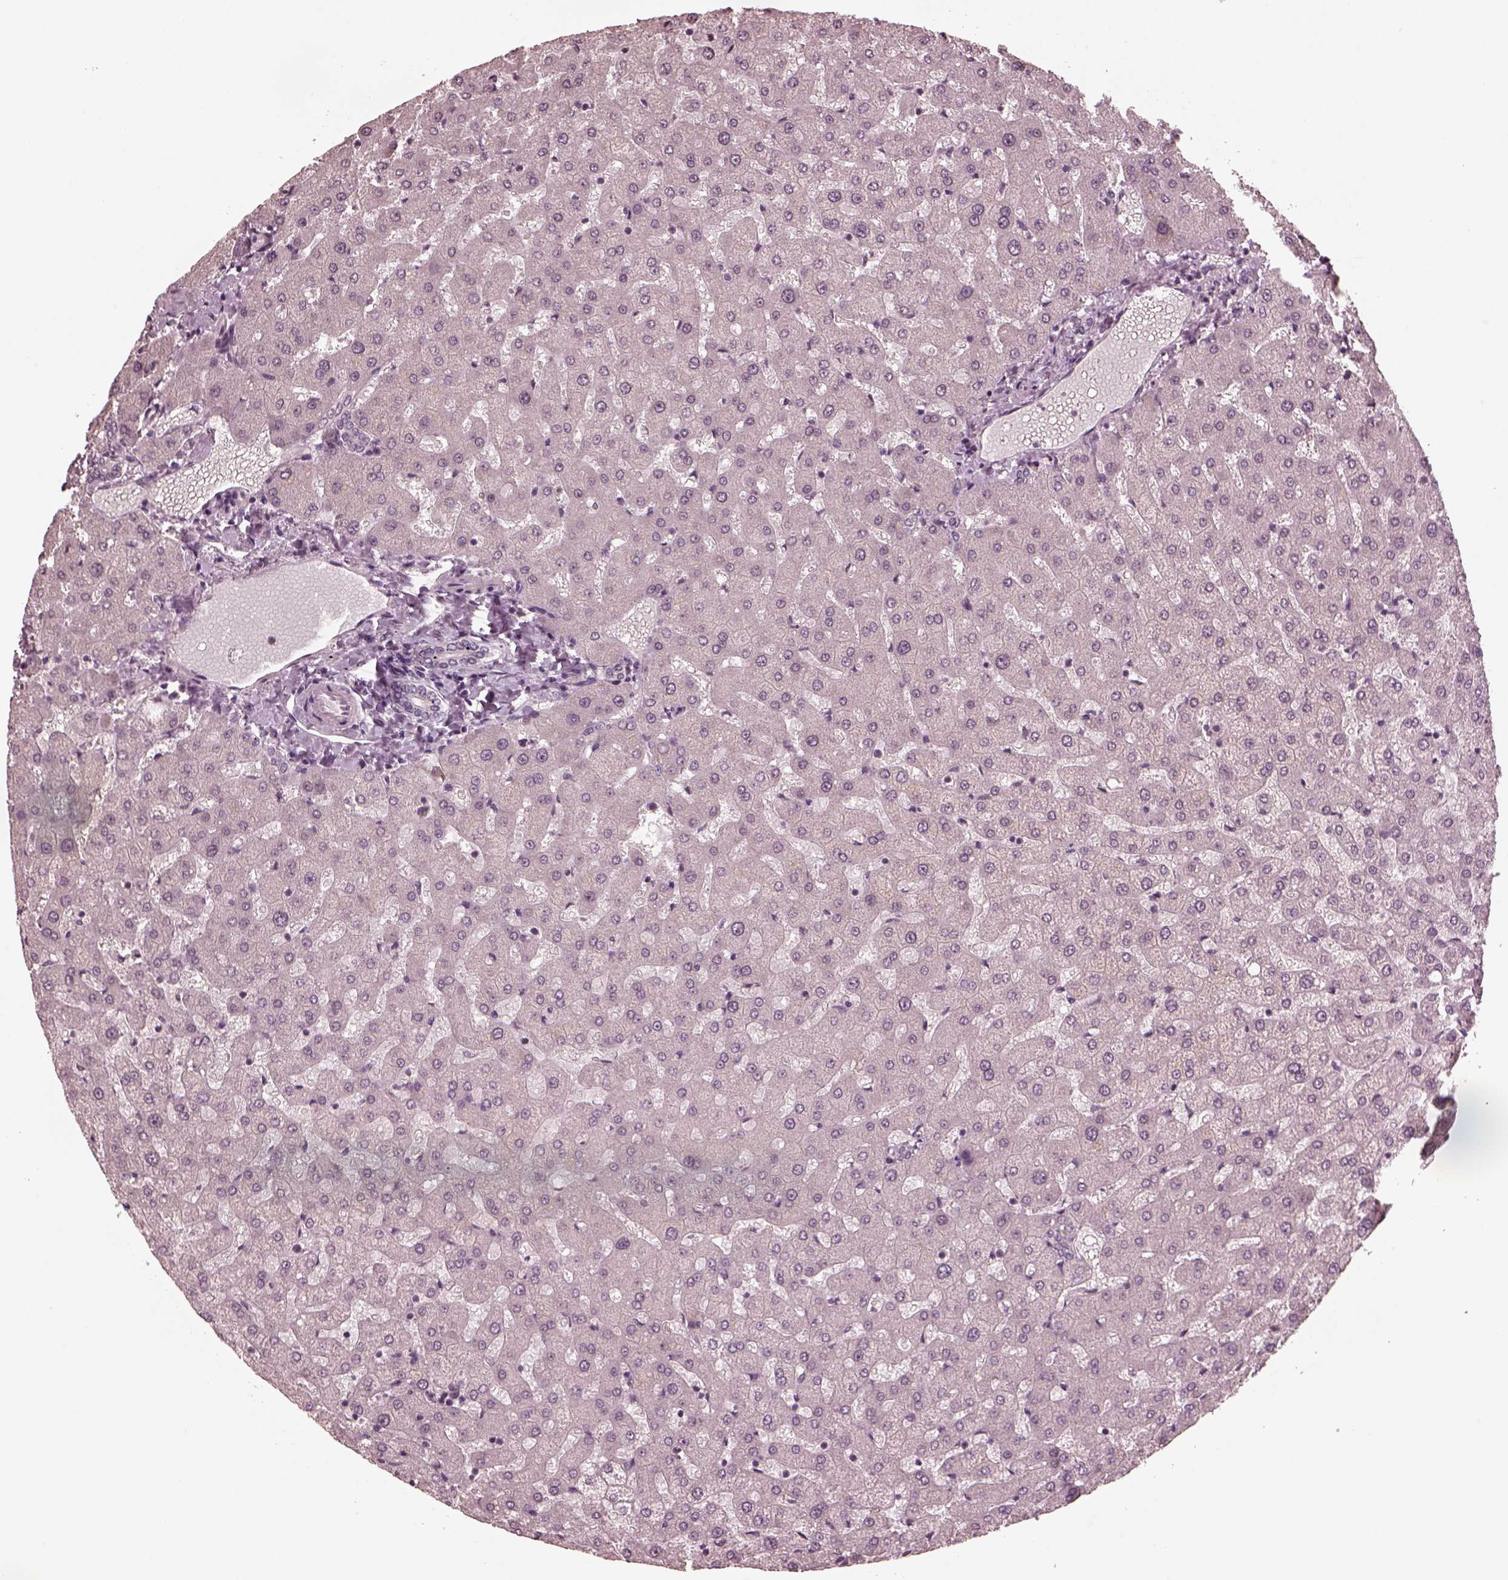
{"staining": {"intensity": "negative", "quantity": "none", "location": "none"}, "tissue": "liver", "cell_type": "Cholangiocytes", "image_type": "normal", "snomed": [{"axis": "morphology", "description": "Normal tissue, NOS"}, {"axis": "topography", "description": "Liver"}], "caption": "Normal liver was stained to show a protein in brown. There is no significant staining in cholangiocytes.", "gene": "RGS7", "patient": {"sex": "female", "age": 50}}